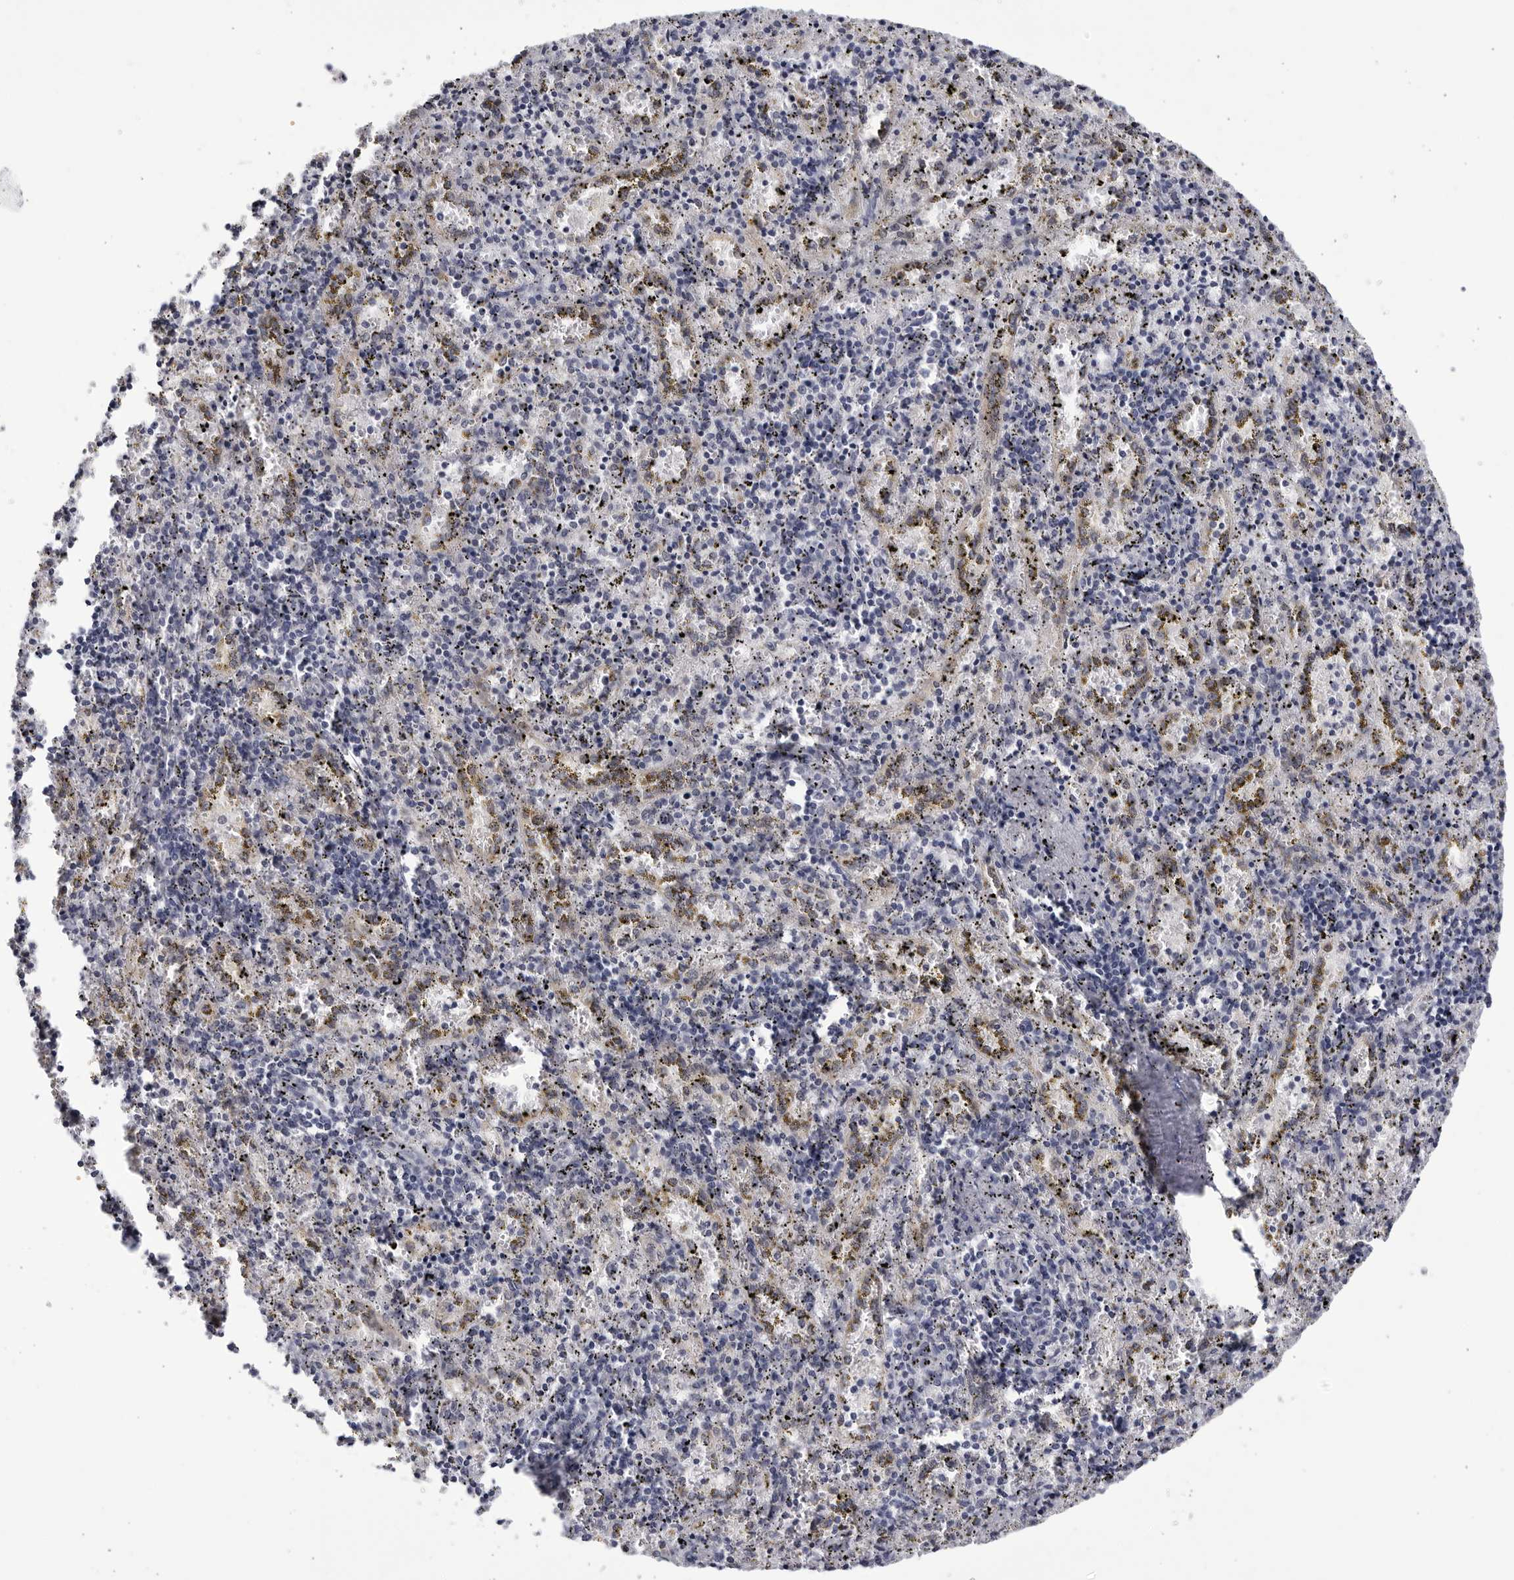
{"staining": {"intensity": "negative", "quantity": "none", "location": "none"}, "tissue": "spleen", "cell_type": "Cells in red pulp", "image_type": "normal", "snomed": [{"axis": "morphology", "description": "Normal tissue, NOS"}, {"axis": "topography", "description": "Spleen"}], "caption": "Immunohistochemistry (IHC) photomicrograph of normal spleen: spleen stained with DAB (3,3'-diaminobenzidine) shows no significant protein expression in cells in red pulp.", "gene": "CNBD1", "patient": {"sex": "male", "age": 11}}